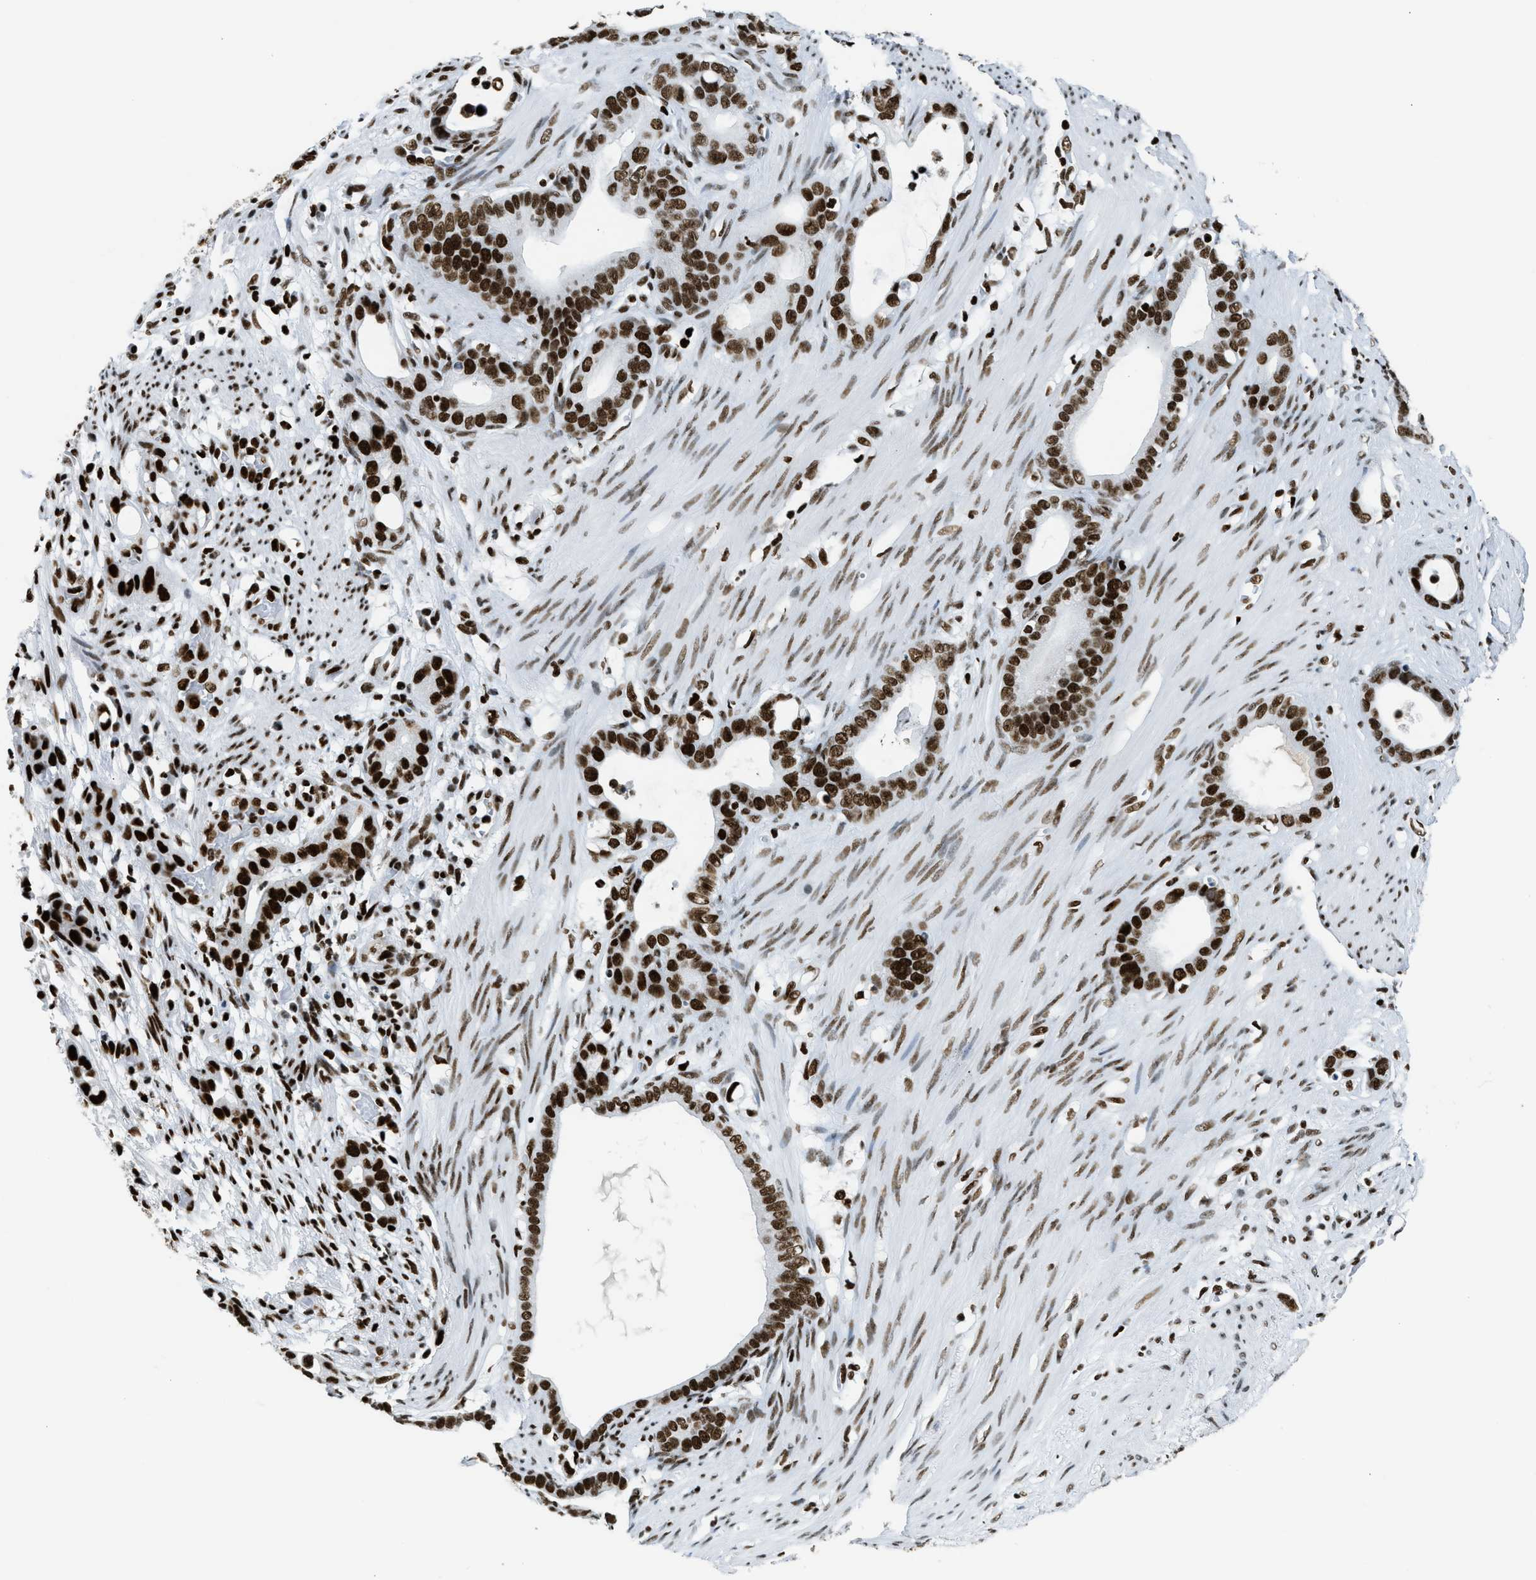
{"staining": {"intensity": "strong", "quantity": ">75%", "location": "nuclear"}, "tissue": "stomach cancer", "cell_type": "Tumor cells", "image_type": "cancer", "snomed": [{"axis": "morphology", "description": "Adenocarcinoma, NOS"}, {"axis": "topography", "description": "Stomach"}], "caption": "High-power microscopy captured an immunohistochemistry image of stomach cancer, revealing strong nuclear positivity in about >75% of tumor cells.", "gene": "PIF1", "patient": {"sex": "female", "age": 75}}